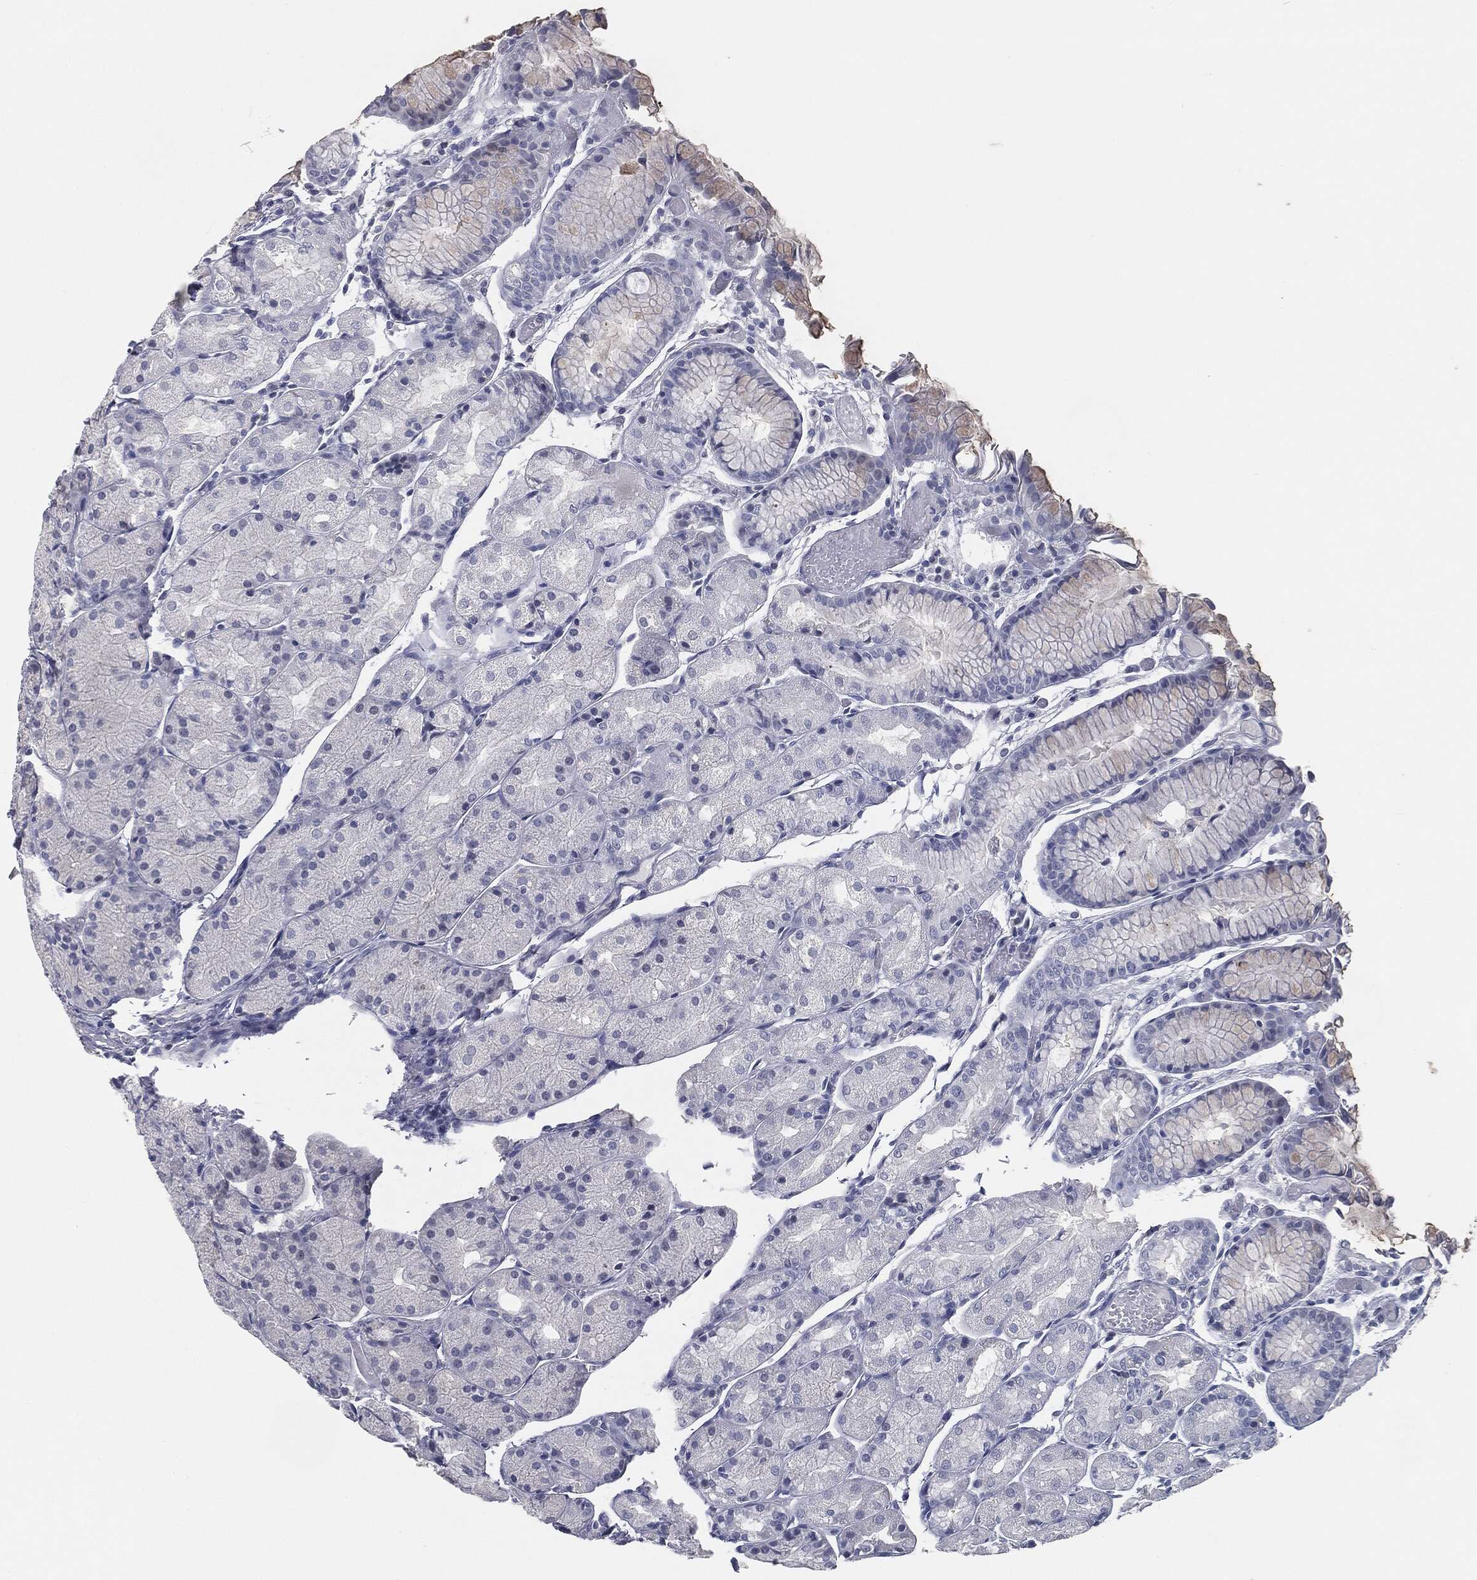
{"staining": {"intensity": "negative", "quantity": "none", "location": "none"}, "tissue": "stomach", "cell_type": "Glandular cells", "image_type": "normal", "snomed": [{"axis": "morphology", "description": "Normal tissue, NOS"}, {"axis": "topography", "description": "Stomach, upper"}], "caption": "High power microscopy photomicrograph of an IHC histopathology image of normal stomach, revealing no significant positivity in glandular cells.", "gene": "PRAME", "patient": {"sex": "male", "age": 72}}